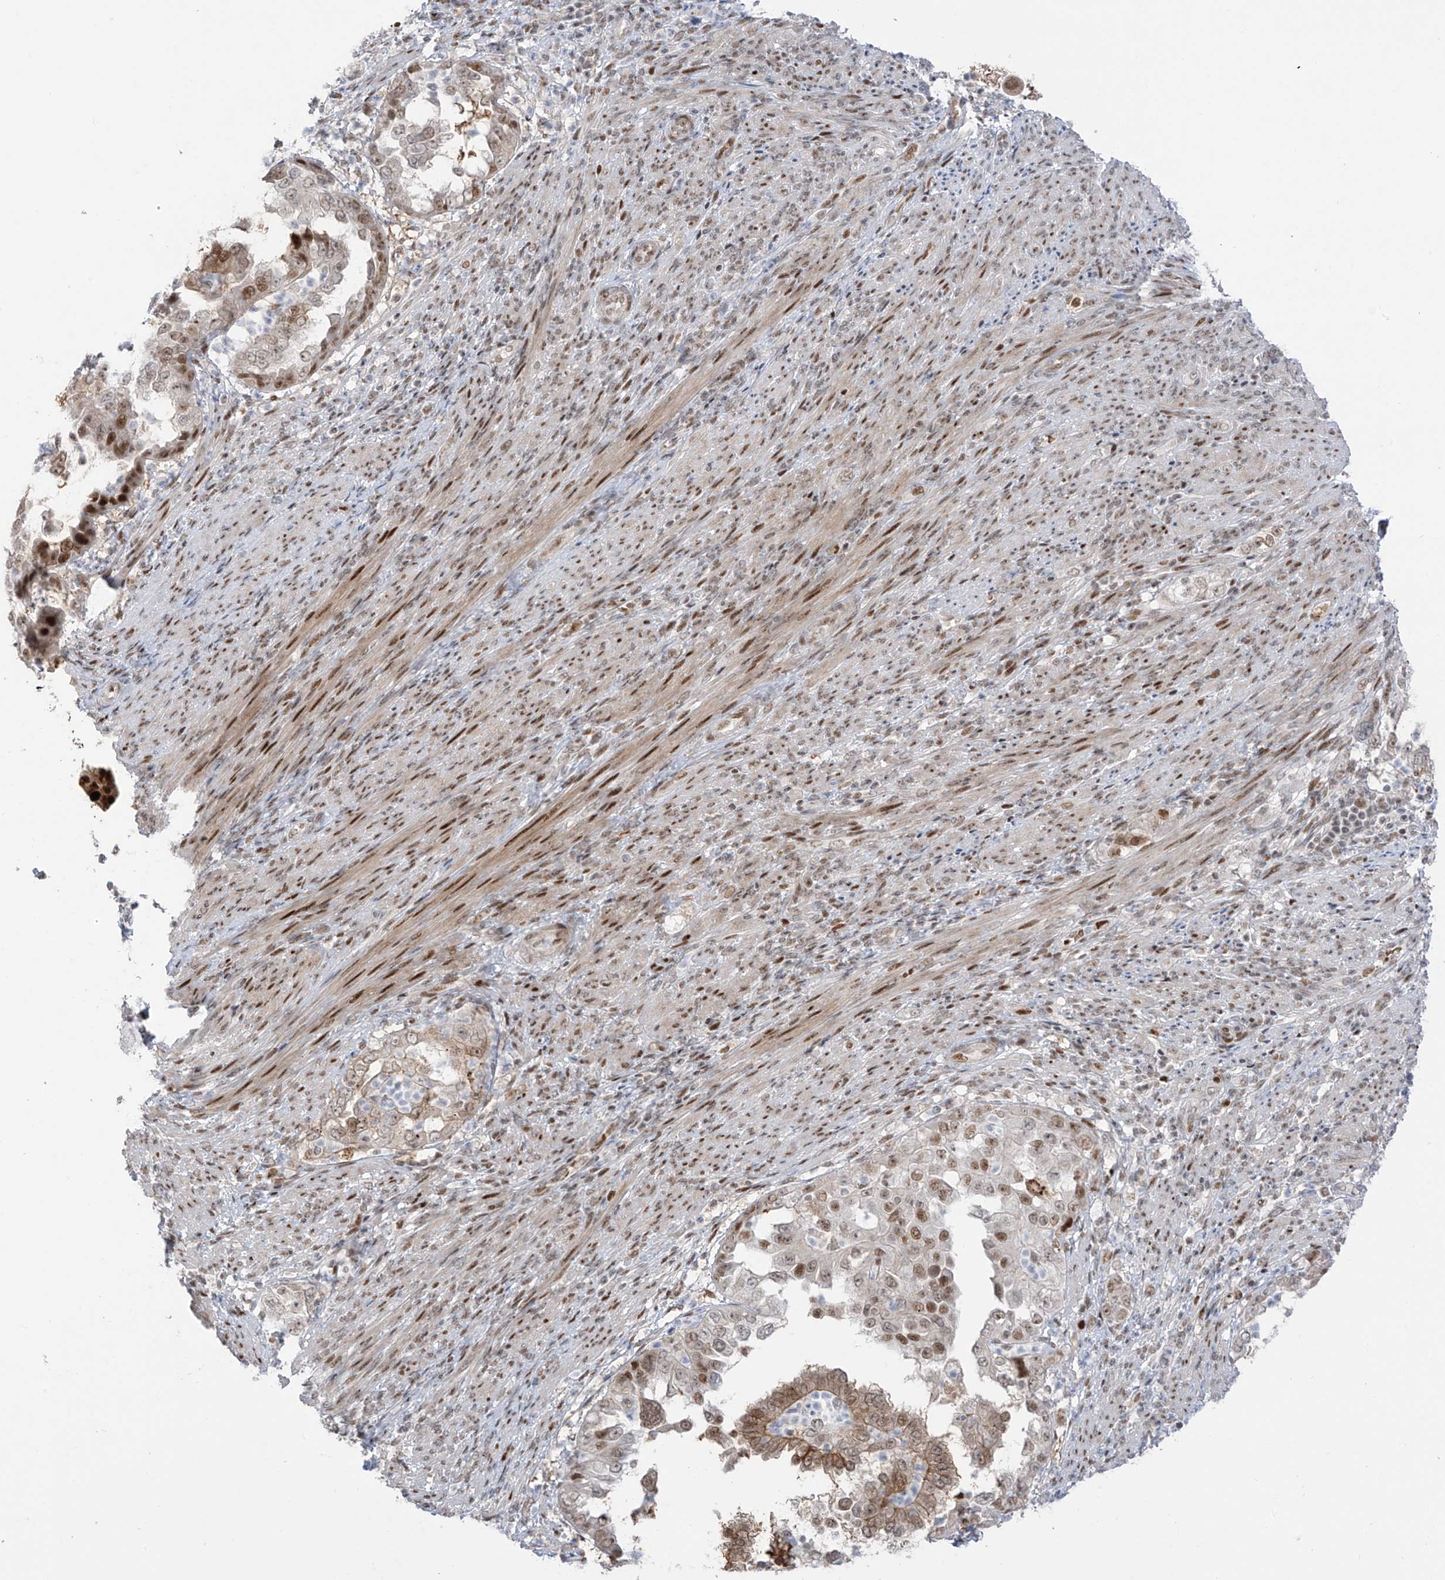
{"staining": {"intensity": "moderate", "quantity": "25%-75%", "location": "cytoplasmic/membranous,nuclear"}, "tissue": "endometrial cancer", "cell_type": "Tumor cells", "image_type": "cancer", "snomed": [{"axis": "morphology", "description": "Adenocarcinoma, NOS"}, {"axis": "topography", "description": "Endometrium"}], "caption": "Moderate cytoplasmic/membranous and nuclear staining for a protein is appreciated in about 25%-75% of tumor cells of endometrial adenocarcinoma using IHC.", "gene": "ZCWPW2", "patient": {"sex": "female", "age": 85}}